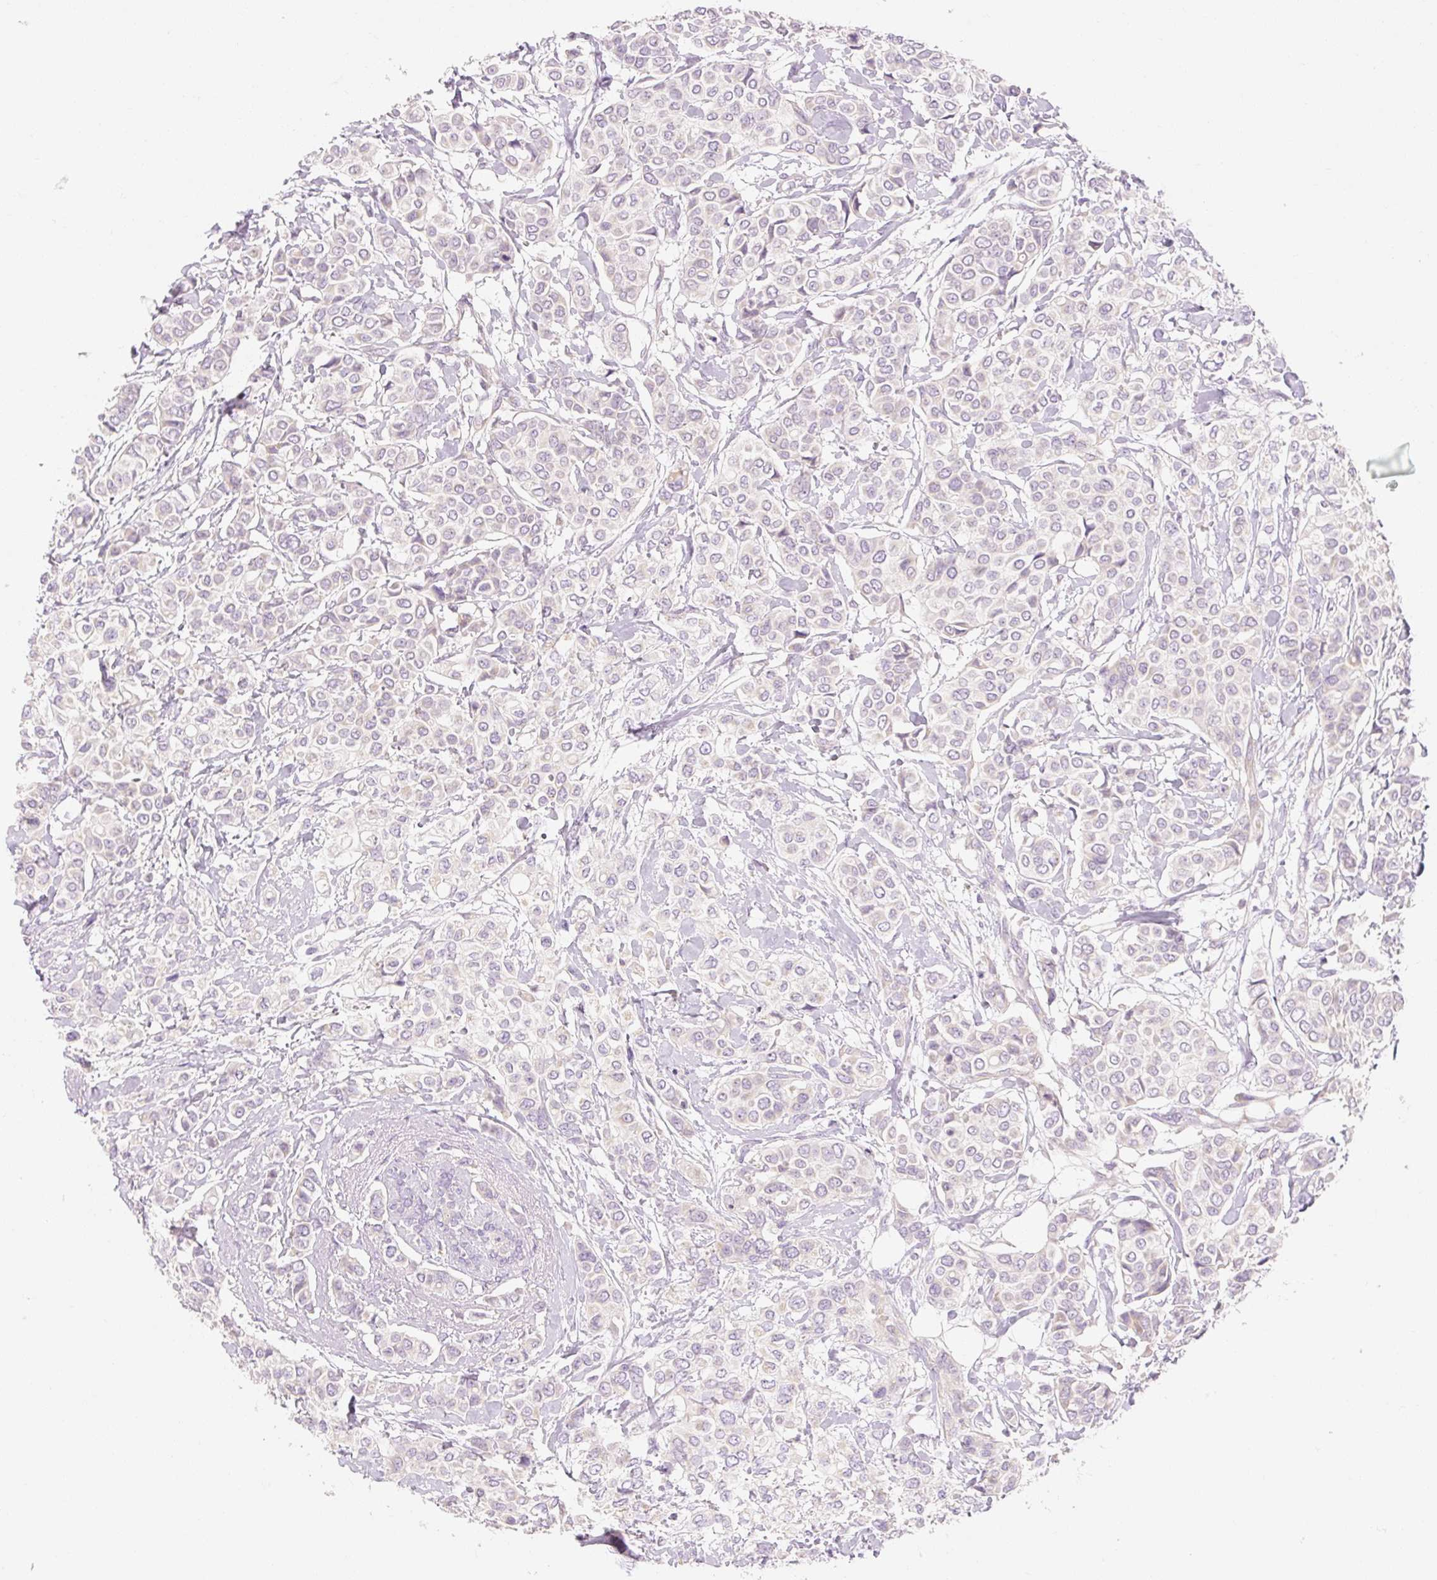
{"staining": {"intensity": "negative", "quantity": "none", "location": "none"}, "tissue": "breast cancer", "cell_type": "Tumor cells", "image_type": "cancer", "snomed": [{"axis": "morphology", "description": "Lobular carcinoma"}, {"axis": "topography", "description": "Breast"}], "caption": "High magnification brightfield microscopy of breast lobular carcinoma stained with DAB (brown) and counterstained with hematoxylin (blue): tumor cells show no significant positivity.", "gene": "MYO1D", "patient": {"sex": "female", "age": 51}}